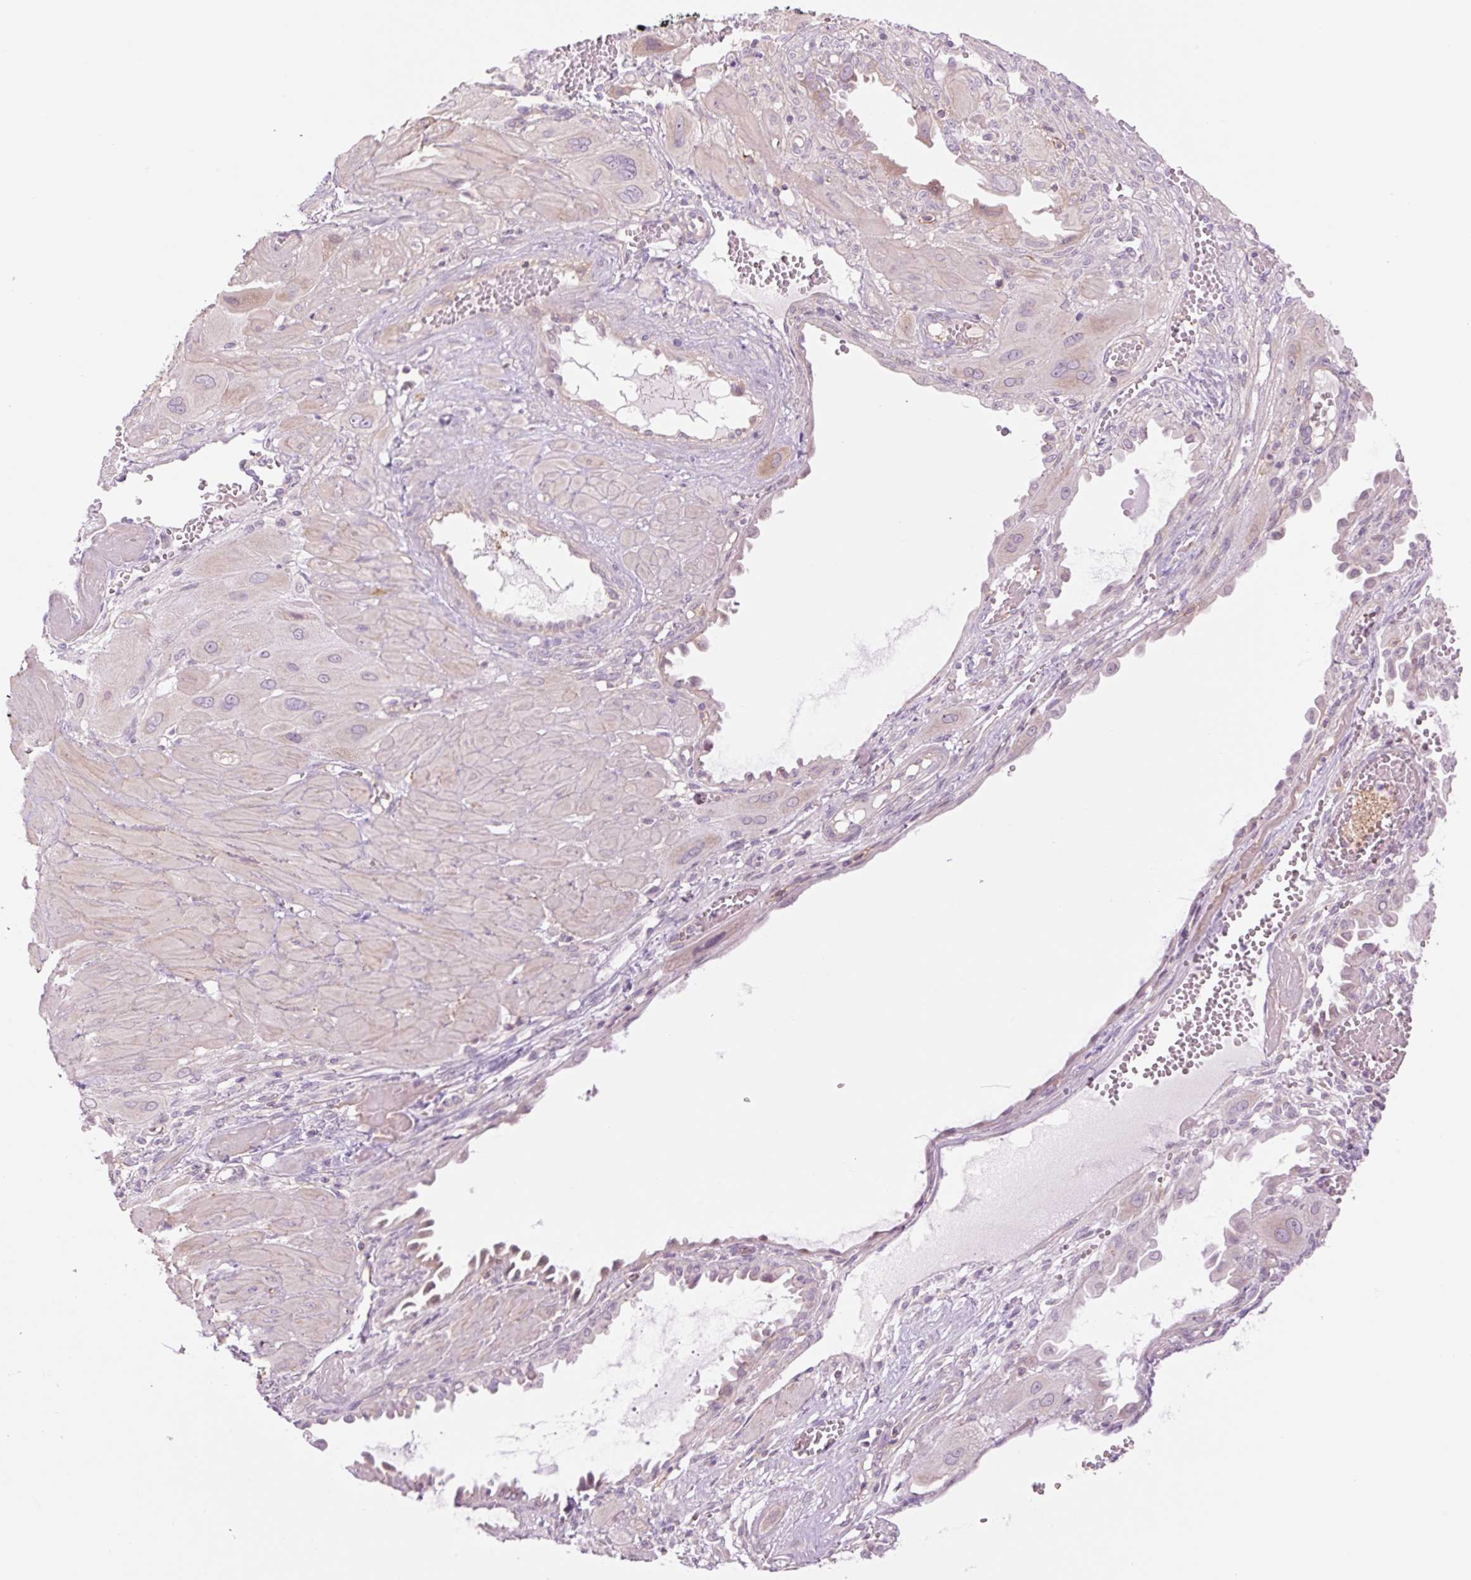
{"staining": {"intensity": "negative", "quantity": "none", "location": "none"}, "tissue": "cervical cancer", "cell_type": "Tumor cells", "image_type": "cancer", "snomed": [{"axis": "morphology", "description": "Squamous cell carcinoma, NOS"}, {"axis": "topography", "description": "Cervix"}], "caption": "Immunohistochemistry of human cervical squamous cell carcinoma exhibits no expression in tumor cells. The staining was performed using DAB (3,3'-diaminobenzidine) to visualize the protein expression in brown, while the nuclei were stained in blue with hematoxylin (Magnification: 20x).", "gene": "GRID2", "patient": {"sex": "female", "age": 34}}